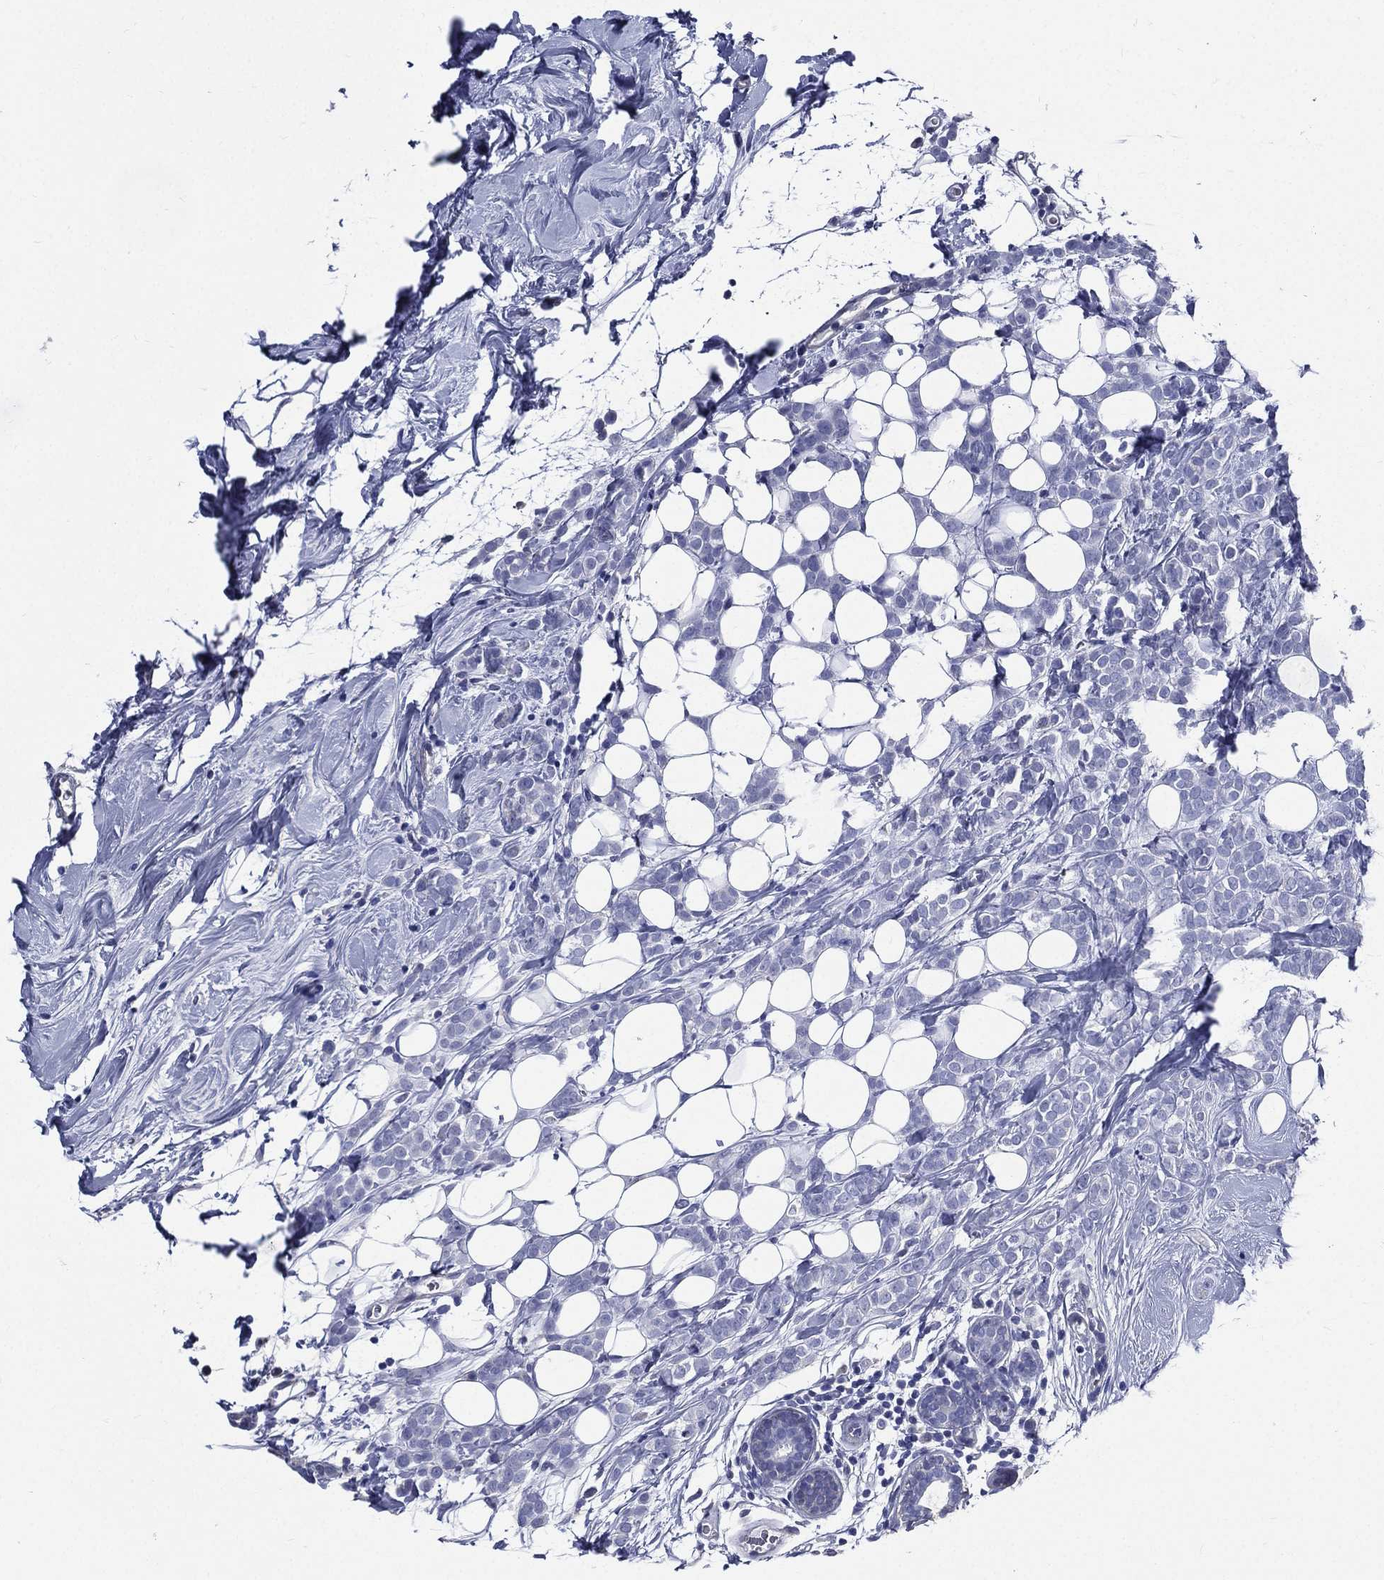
{"staining": {"intensity": "negative", "quantity": "none", "location": "none"}, "tissue": "breast cancer", "cell_type": "Tumor cells", "image_type": "cancer", "snomed": [{"axis": "morphology", "description": "Lobular carcinoma"}, {"axis": "topography", "description": "Breast"}], "caption": "An immunohistochemistry (IHC) photomicrograph of breast cancer is shown. There is no staining in tumor cells of breast cancer.", "gene": "DPYS", "patient": {"sex": "female", "age": 49}}